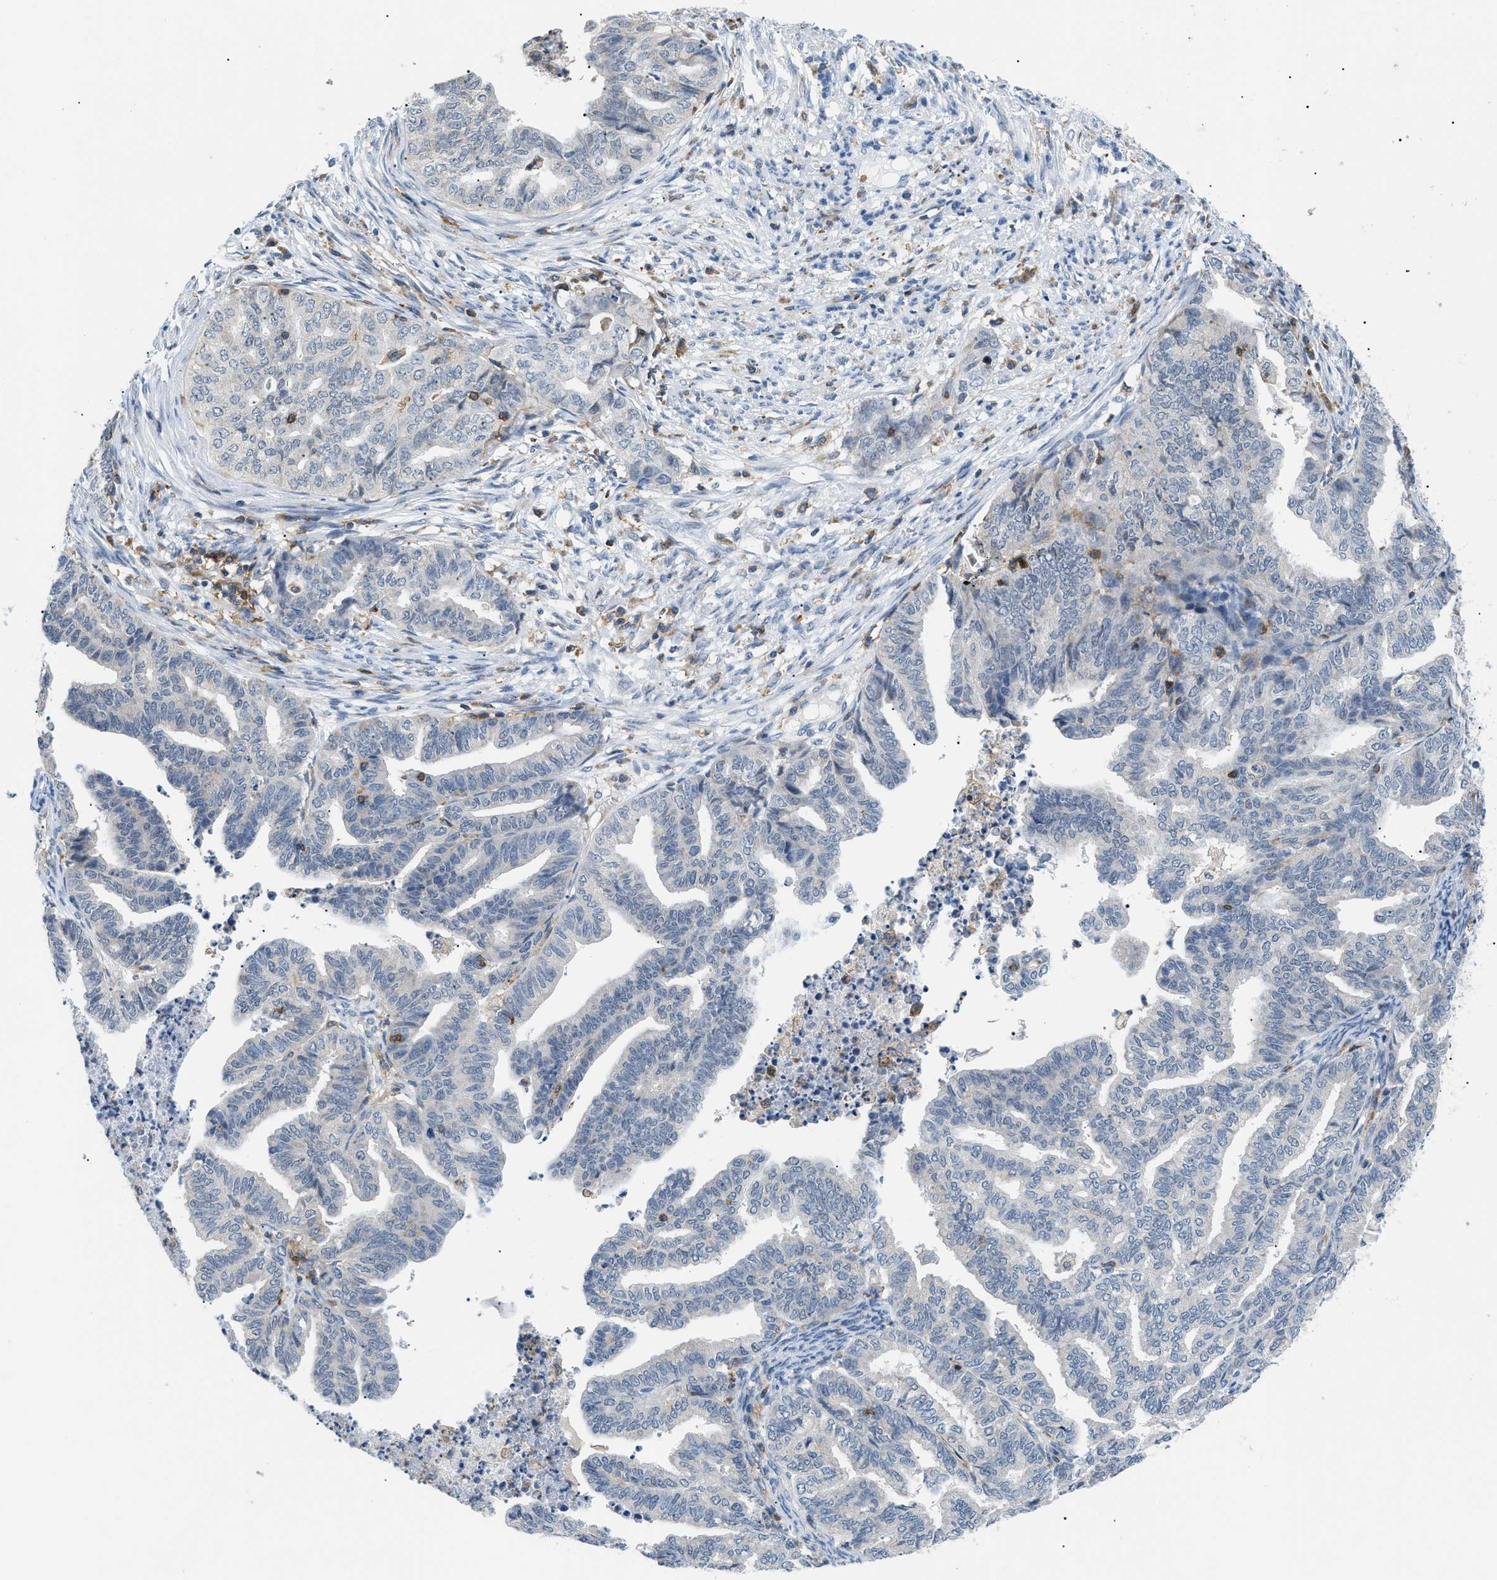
{"staining": {"intensity": "negative", "quantity": "none", "location": "none"}, "tissue": "endometrial cancer", "cell_type": "Tumor cells", "image_type": "cancer", "snomed": [{"axis": "morphology", "description": "Adenocarcinoma, NOS"}, {"axis": "topography", "description": "Endometrium"}], "caption": "Human adenocarcinoma (endometrial) stained for a protein using immunohistochemistry (IHC) reveals no expression in tumor cells.", "gene": "INPP5D", "patient": {"sex": "female", "age": 79}}